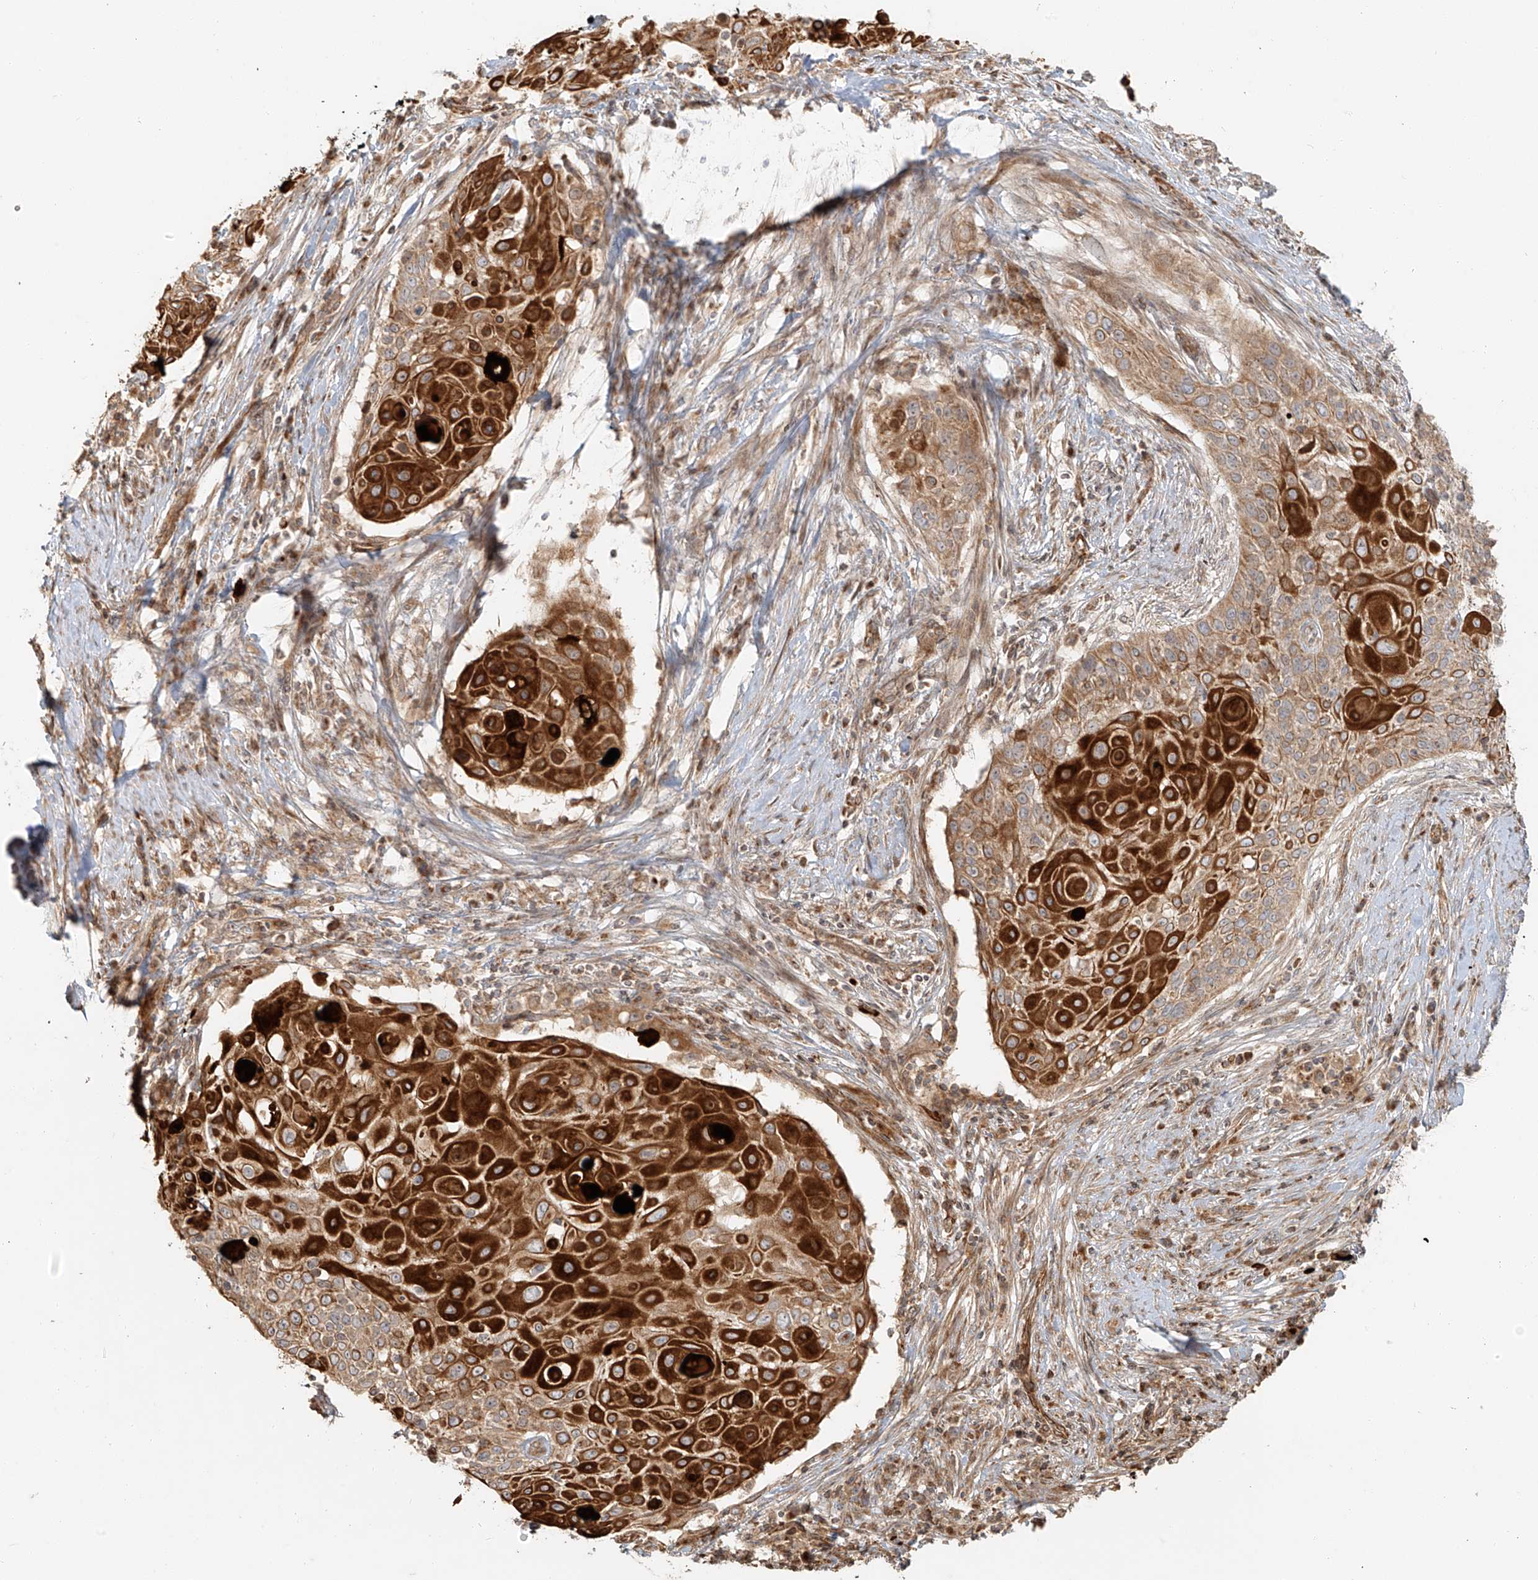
{"staining": {"intensity": "strong", "quantity": ">75%", "location": "cytoplasmic/membranous"}, "tissue": "cervical cancer", "cell_type": "Tumor cells", "image_type": "cancer", "snomed": [{"axis": "morphology", "description": "Squamous cell carcinoma, NOS"}, {"axis": "topography", "description": "Cervix"}], "caption": "Tumor cells show high levels of strong cytoplasmic/membranous expression in approximately >75% of cells in human cervical squamous cell carcinoma.", "gene": "MIPEP", "patient": {"sex": "female", "age": 39}}